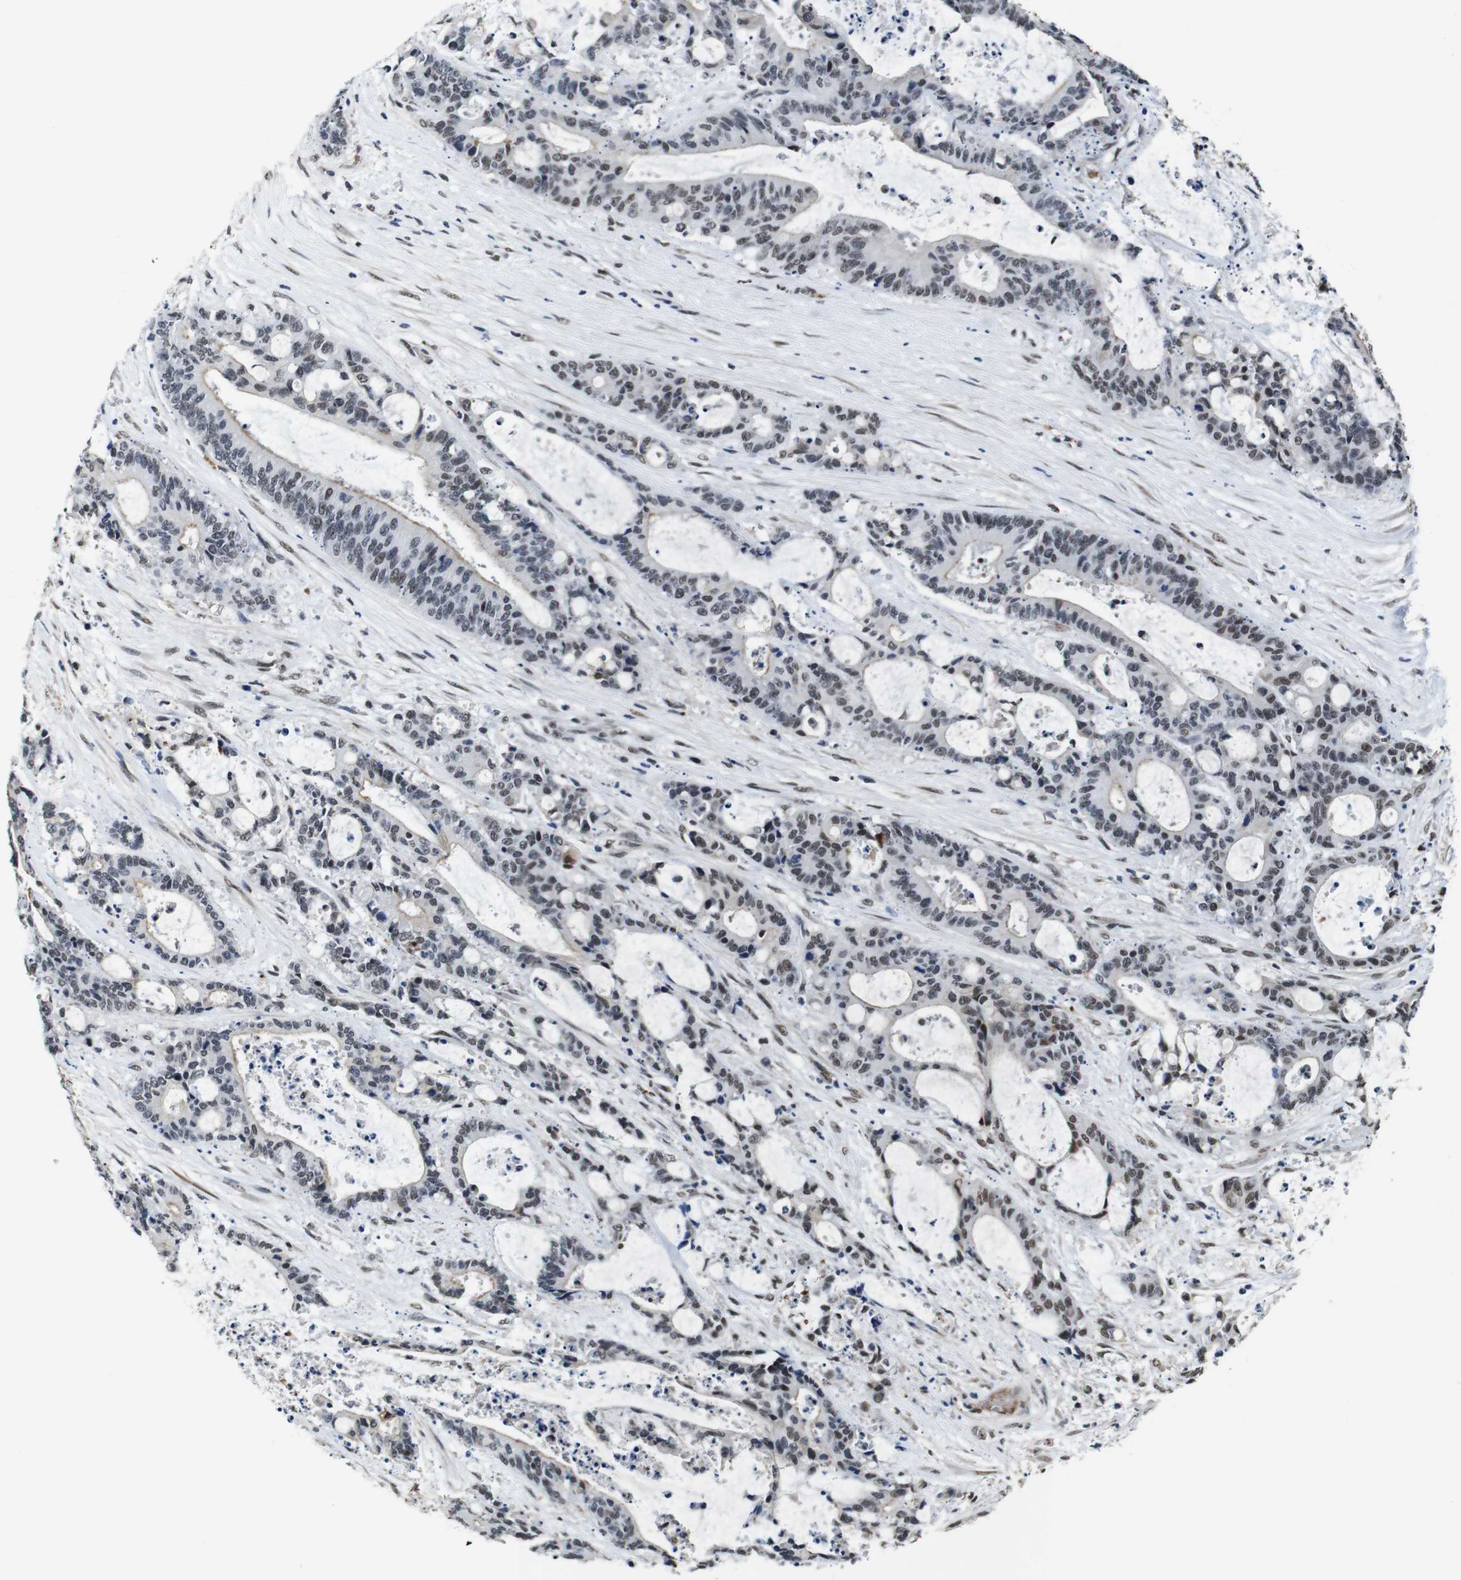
{"staining": {"intensity": "moderate", "quantity": "25%-75%", "location": "cytoplasmic/membranous,nuclear"}, "tissue": "liver cancer", "cell_type": "Tumor cells", "image_type": "cancer", "snomed": [{"axis": "morphology", "description": "Normal tissue, NOS"}, {"axis": "morphology", "description": "Cholangiocarcinoma"}, {"axis": "topography", "description": "Liver"}, {"axis": "topography", "description": "Peripheral nerve tissue"}], "caption": "The immunohistochemical stain shows moderate cytoplasmic/membranous and nuclear positivity in tumor cells of liver cholangiocarcinoma tissue.", "gene": "ILDR2", "patient": {"sex": "female", "age": 73}}